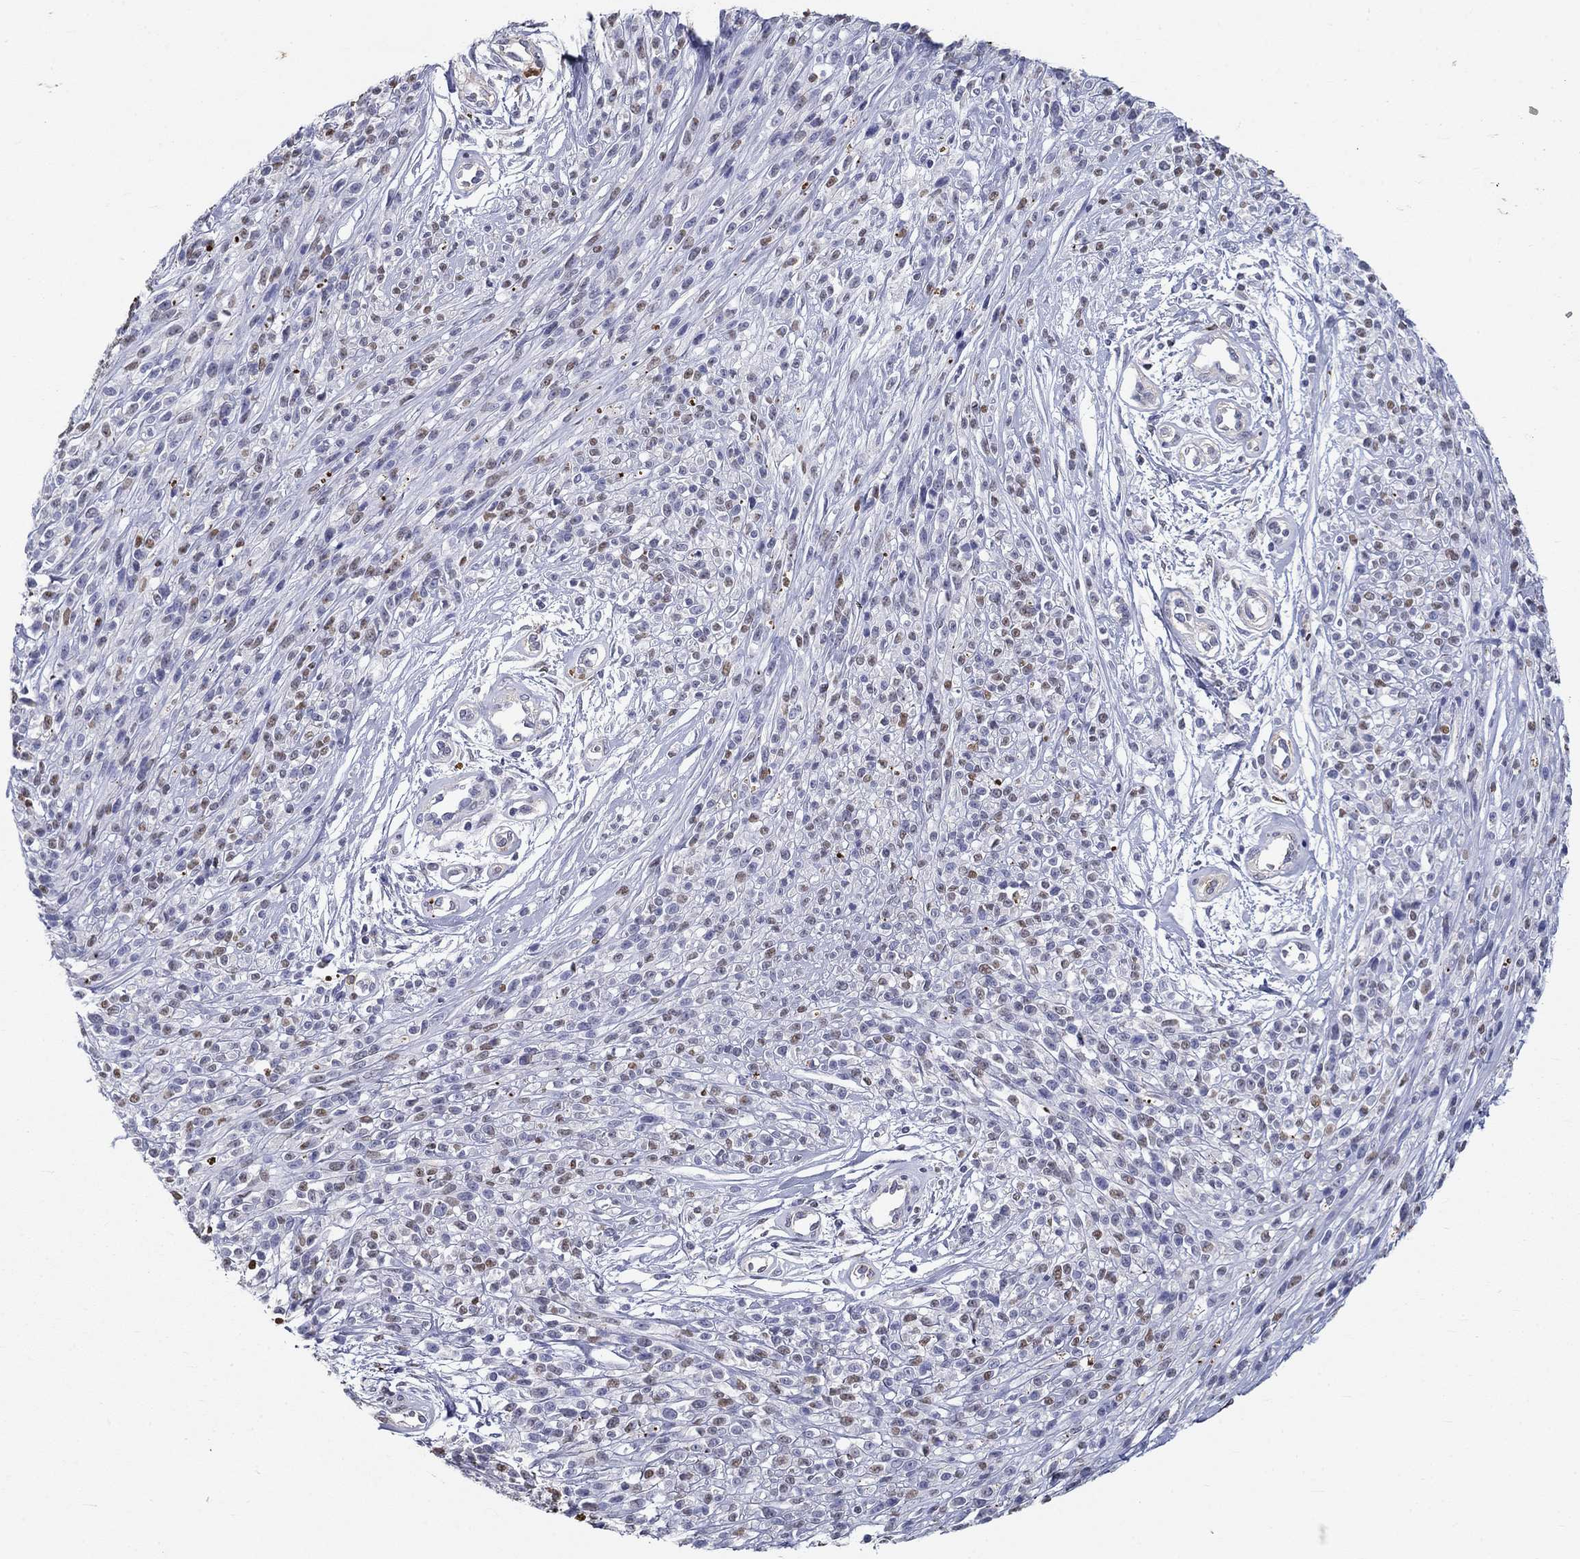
{"staining": {"intensity": "negative", "quantity": "none", "location": "none"}, "tissue": "melanoma", "cell_type": "Tumor cells", "image_type": "cancer", "snomed": [{"axis": "morphology", "description": "Malignant melanoma, NOS"}, {"axis": "topography", "description": "Skin"}, {"axis": "topography", "description": "Skin of trunk"}], "caption": "Malignant melanoma stained for a protein using IHC exhibits no expression tumor cells.", "gene": "IGSF8", "patient": {"sex": "male", "age": 74}}